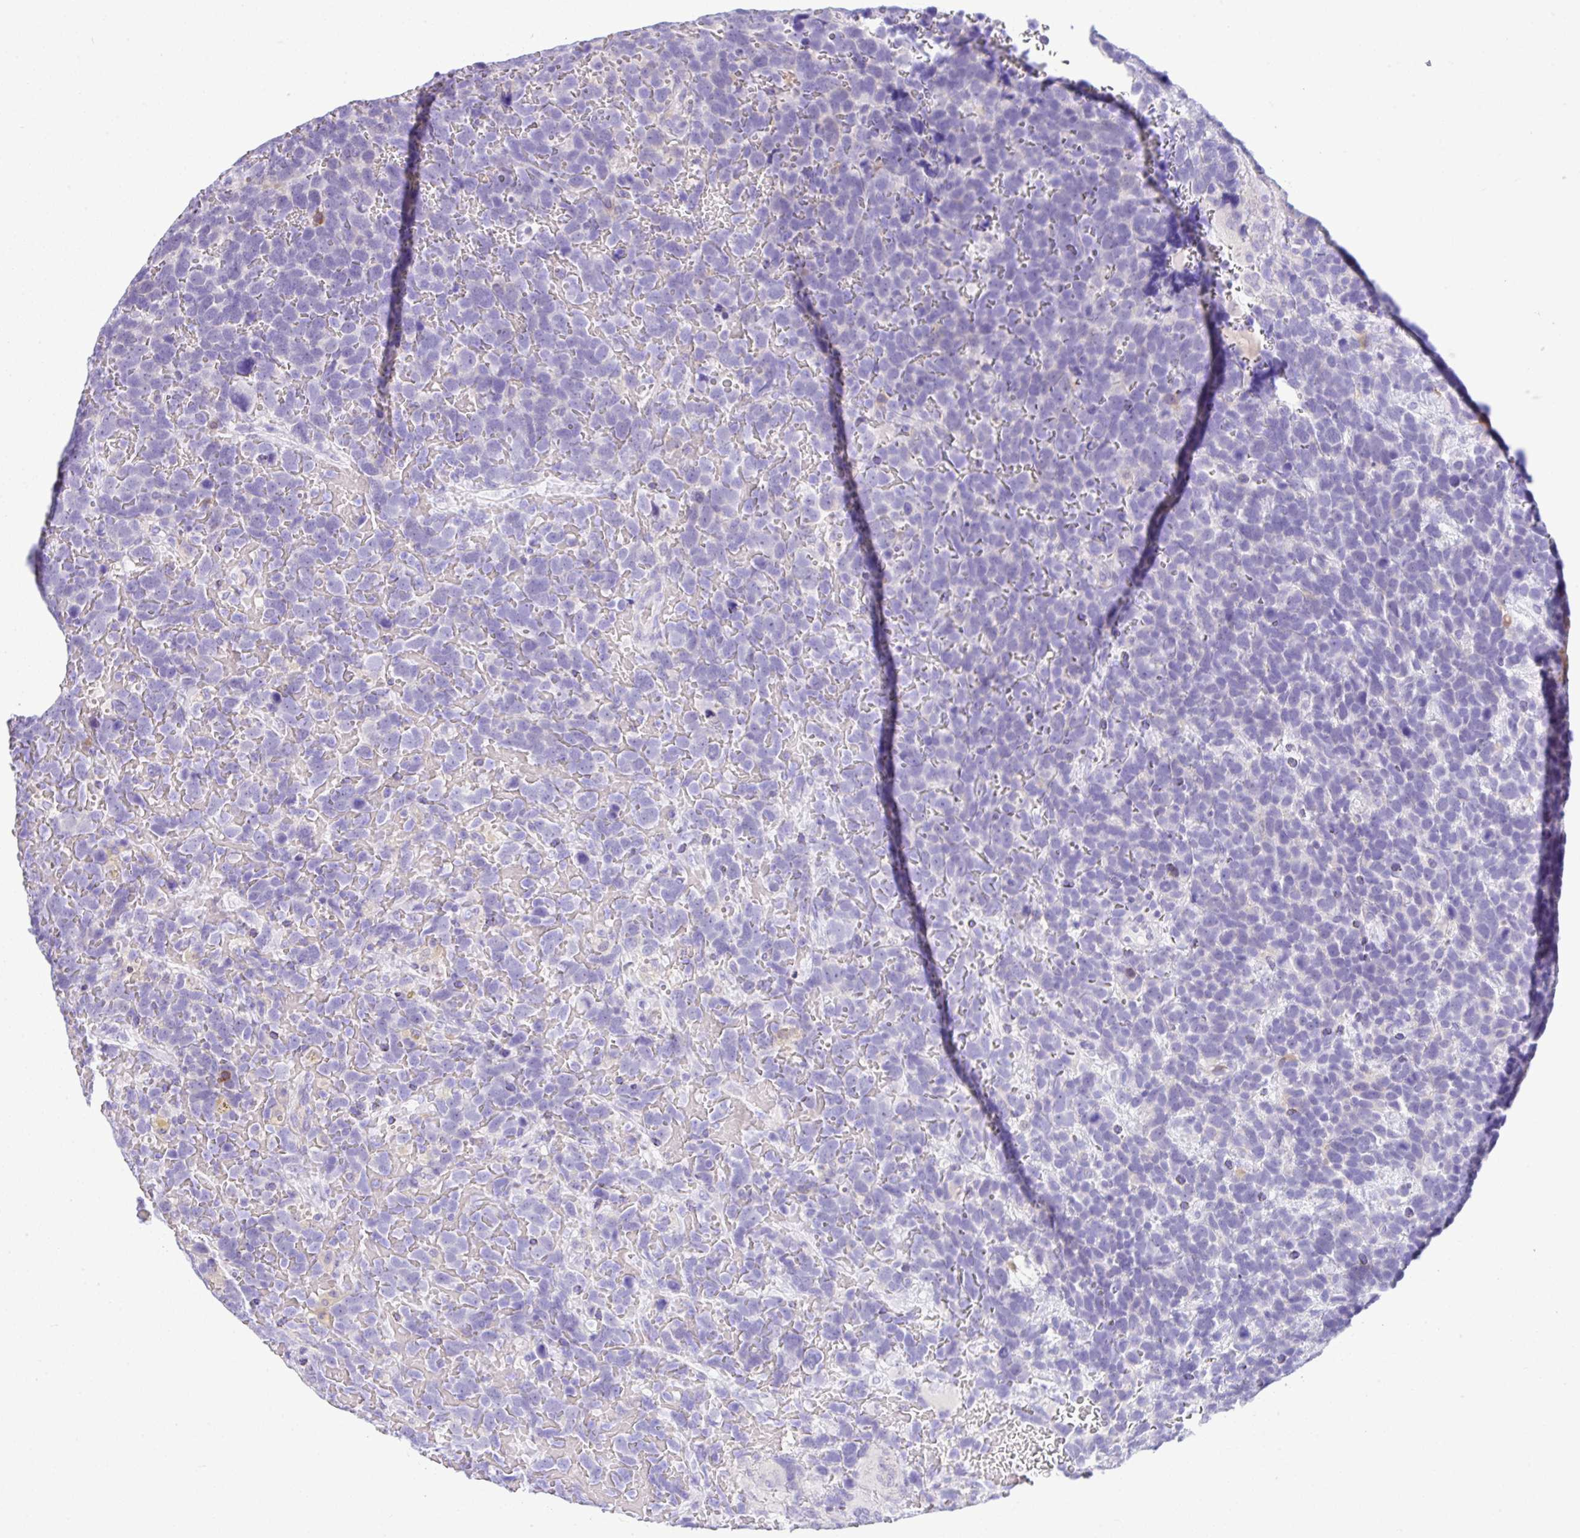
{"staining": {"intensity": "negative", "quantity": "none", "location": "none"}, "tissue": "urothelial cancer", "cell_type": "Tumor cells", "image_type": "cancer", "snomed": [{"axis": "morphology", "description": "Urothelial carcinoma, High grade"}, {"axis": "topography", "description": "Urinary bladder"}], "caption": "Immunohistochemistry photomicrograph of neoplastic tissue: urothelial carcinoma (high-grade) stained with DAB (3,3'-diaminobenzidine) reveals no significant protein positivity in tumor cells. Brightfield microscopy of immunohistochemistry stained with DAB (3,3'-diaminobenzidine) (brown) and hematoxylin (blue), captured at high magnification.", "gene": "RRM2", "patient": {"sex": "female", "age": 82}}